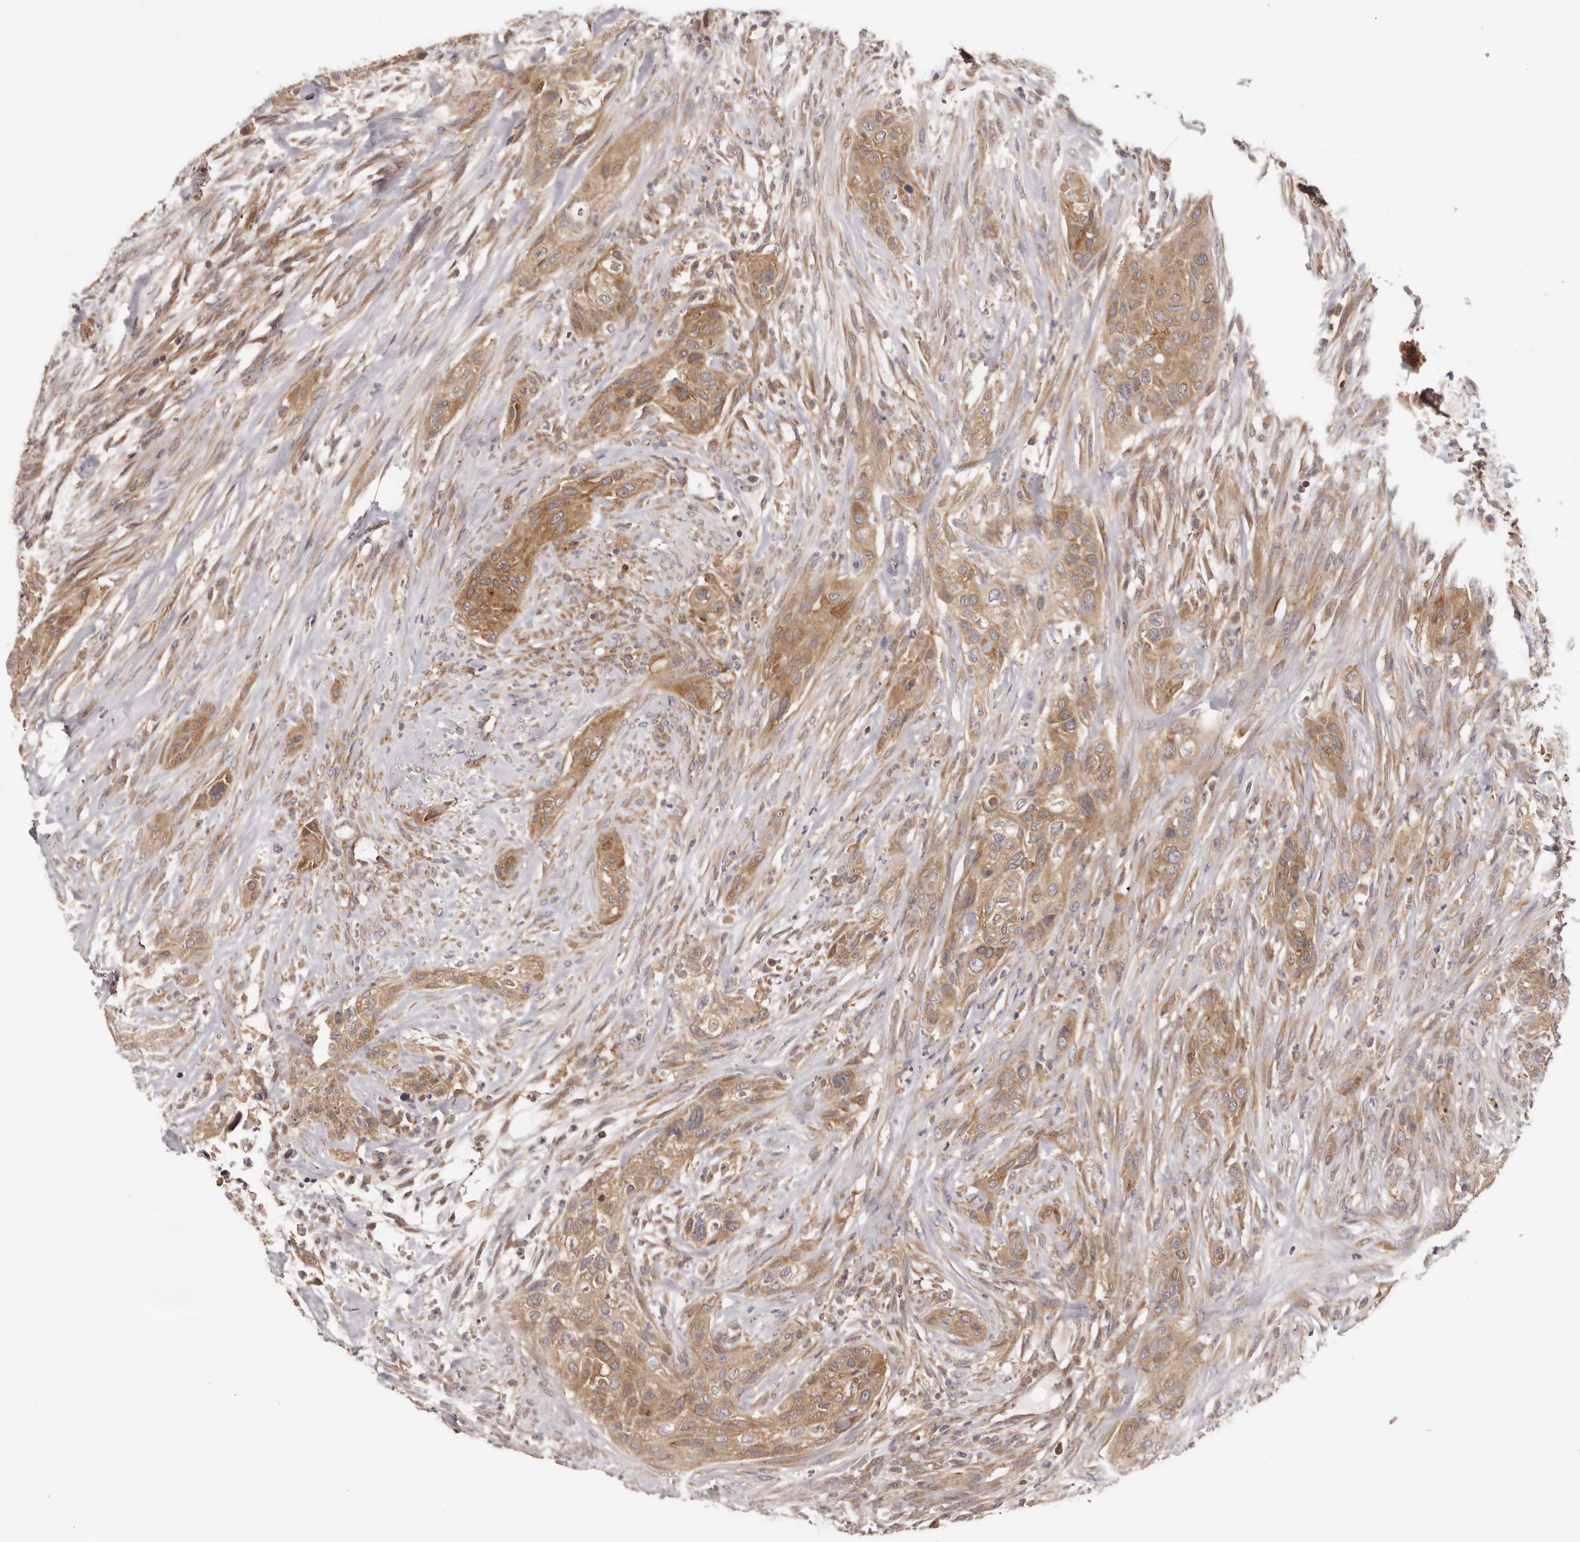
{"staining": {"intensity": "moderate", "quantity": ">75%", "location": "cytoplasmic/membranous"}, "tissue": "urothelial cancer", "cell_type": "Tumor cells", "image_type": "cancer", "snomed": [{"axis": "morphology", "description": "Urothelial carcinoma, High grade"}, {"axis": "topography", "description": "Urinary bladder"}], "caption": "Urothelial carcinoma (high-grade) tissue displays moderate cytoplasmic/membranous positivity in about >75% of tumor cells, visualized by immunohistochemistry. Nuclei are stained in blue.", "gene": "EEF1E1", "patient": {"sex": "male", "age": 35}}